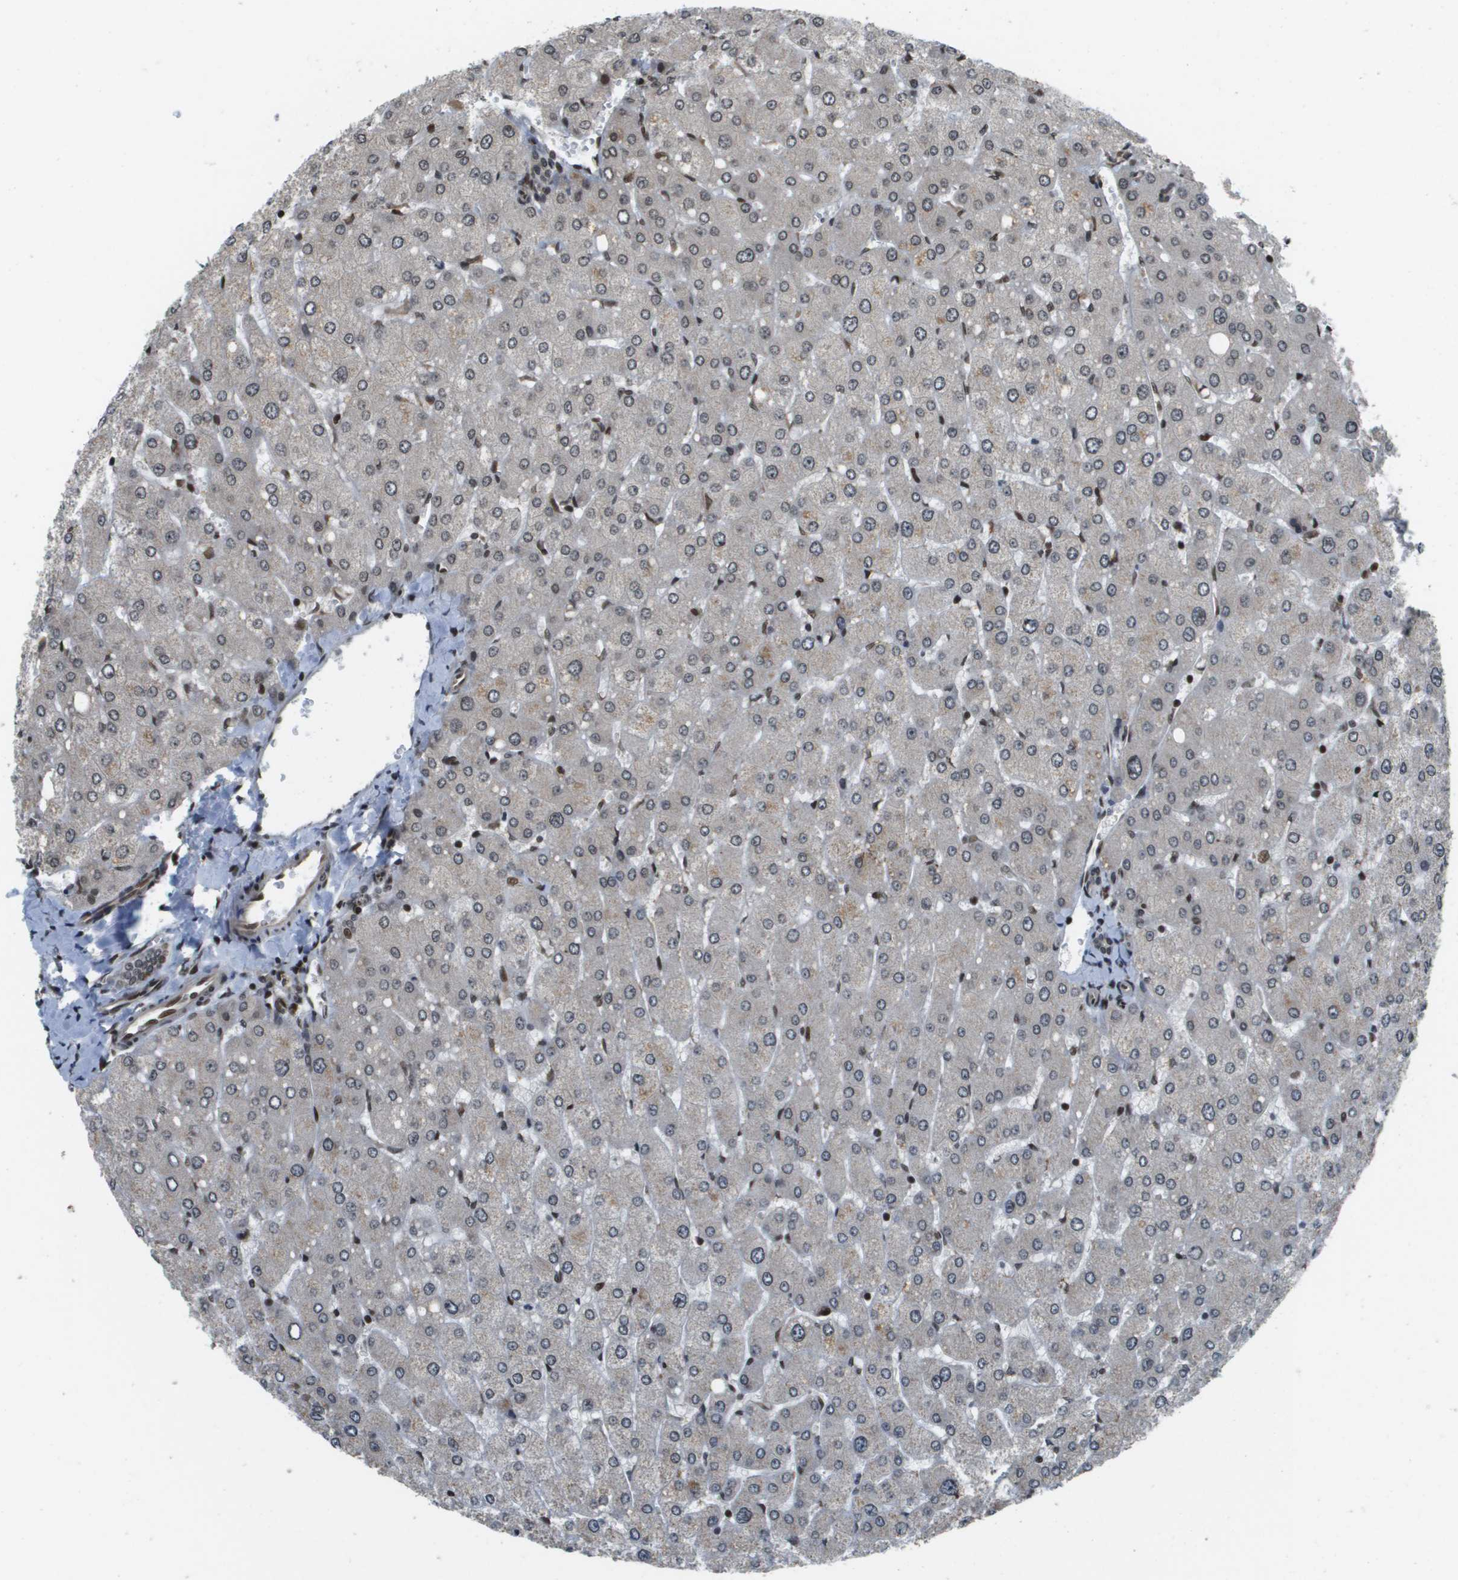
{"staining": {"intensity": "moderate", "quantity": ">75%", "location": "nuclear"}, "tissue": "liver", "cell_type": "Cholangiocytes", "image_type": "normal", "snomed": [{"axis": "morphology", "description": "Normal tissue, NOS"}, {"axis": "topography", "description": "Liver"}], "caption": "Protein expression analysis of normal liver demonstrates moderate nuclear staining in about >75% of cholangiocytes. Using DAB (brown) and hematoxylin (blue) stains, captured at high magnification using brightfield microscopy.", "gene": "RECQL4", "patient": {"sex": "male", "age": 55}}